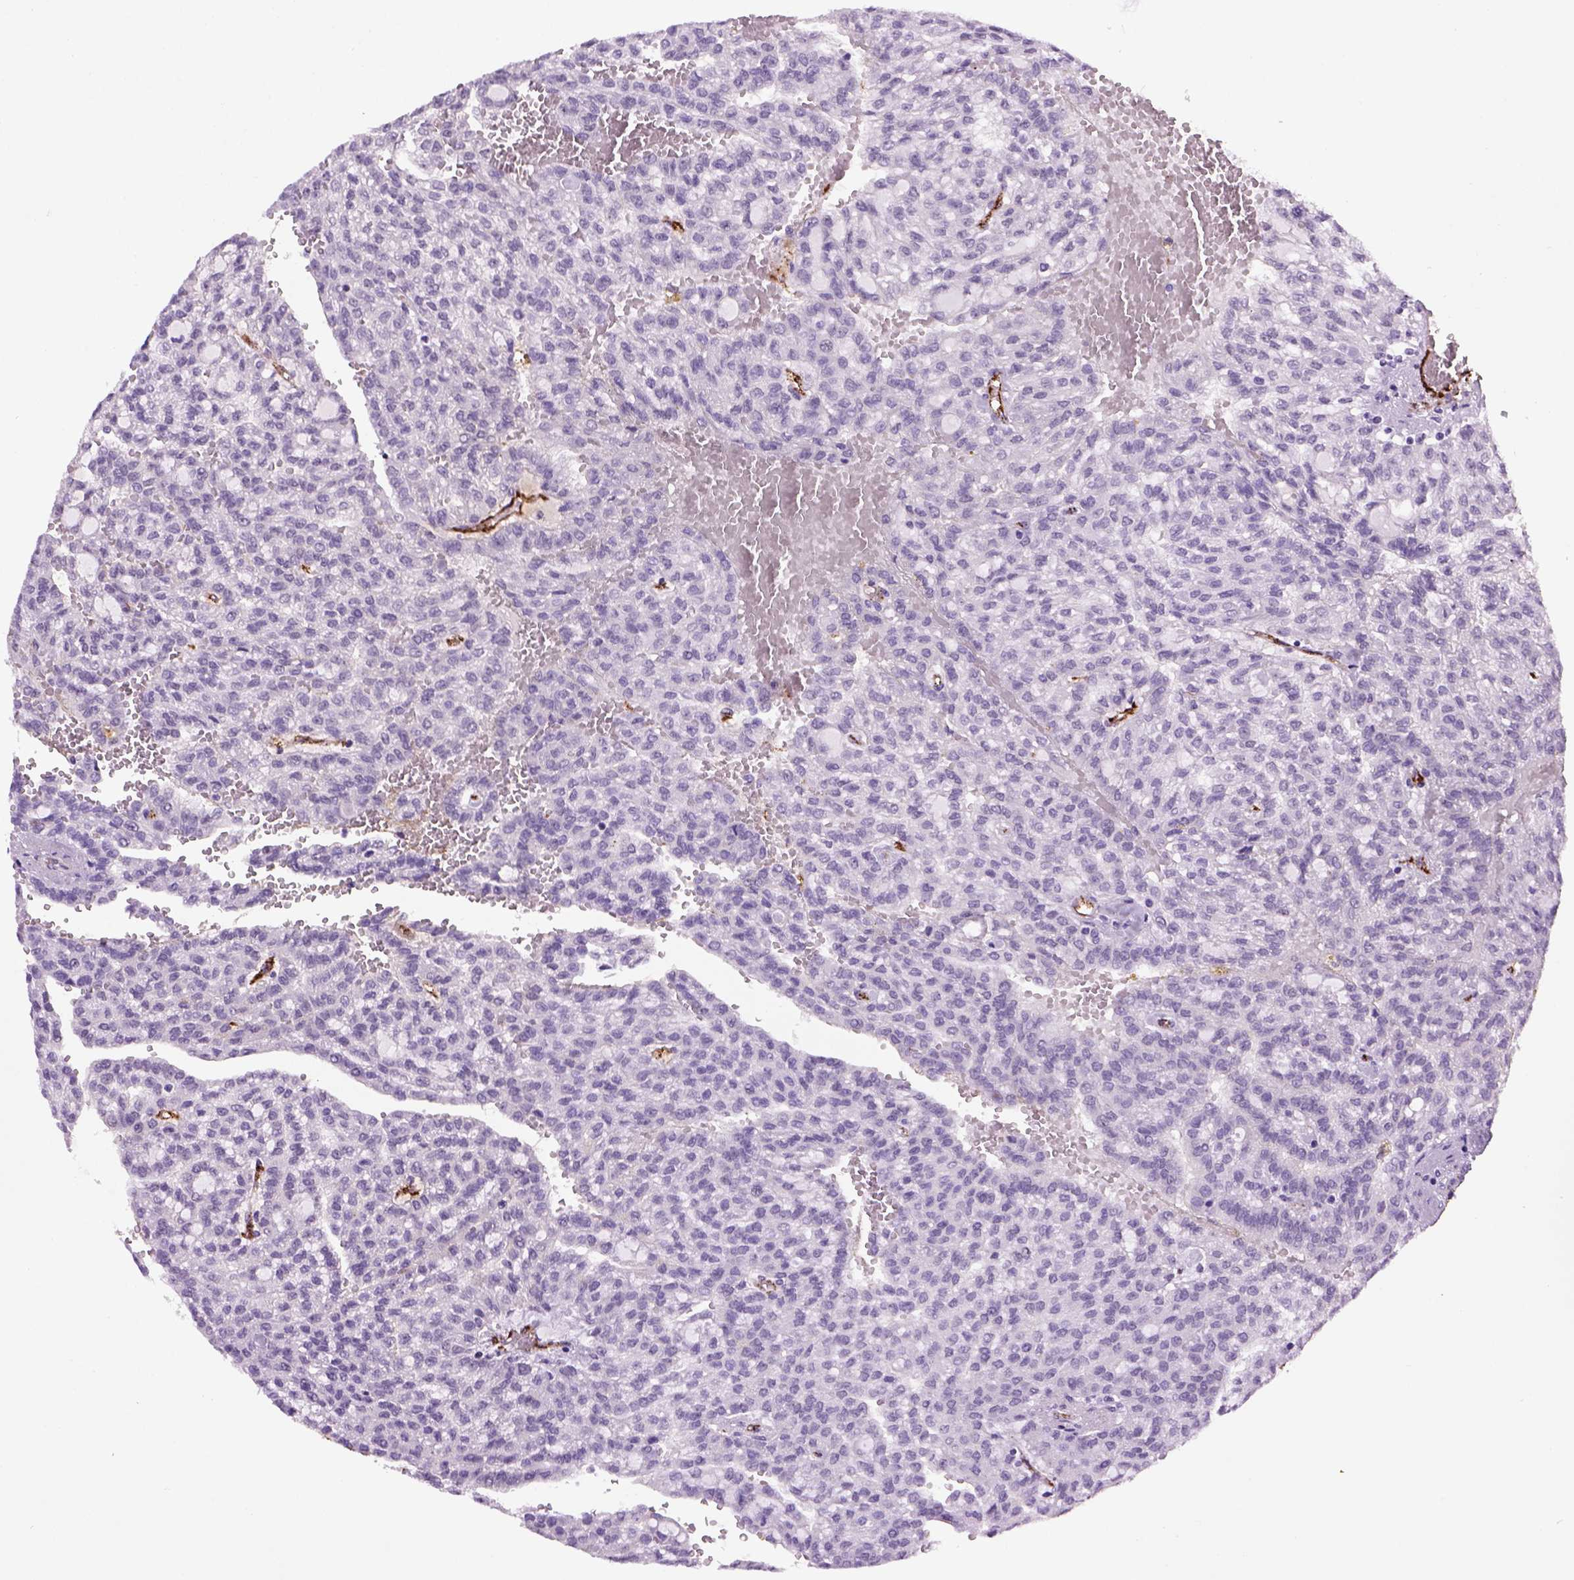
{"staining": {"intensity": "negative", "quantity": "none", "location": "none"}, "tissue": "renal cancer", "cell_type": "Tumor cells", "image_type": "cancer", "snomed": [{"axis": "morphology", "description": "Adenocarcinoma, NOS"}, {"axis": "topography", "description": "Kidney"}], "caption": "Immunohistochemical staining of human adenocarcinoma (renal) shows no significant staining in tumor cells.", "gene": "VWF", "patient": {"sex": "male", "age": 63}}